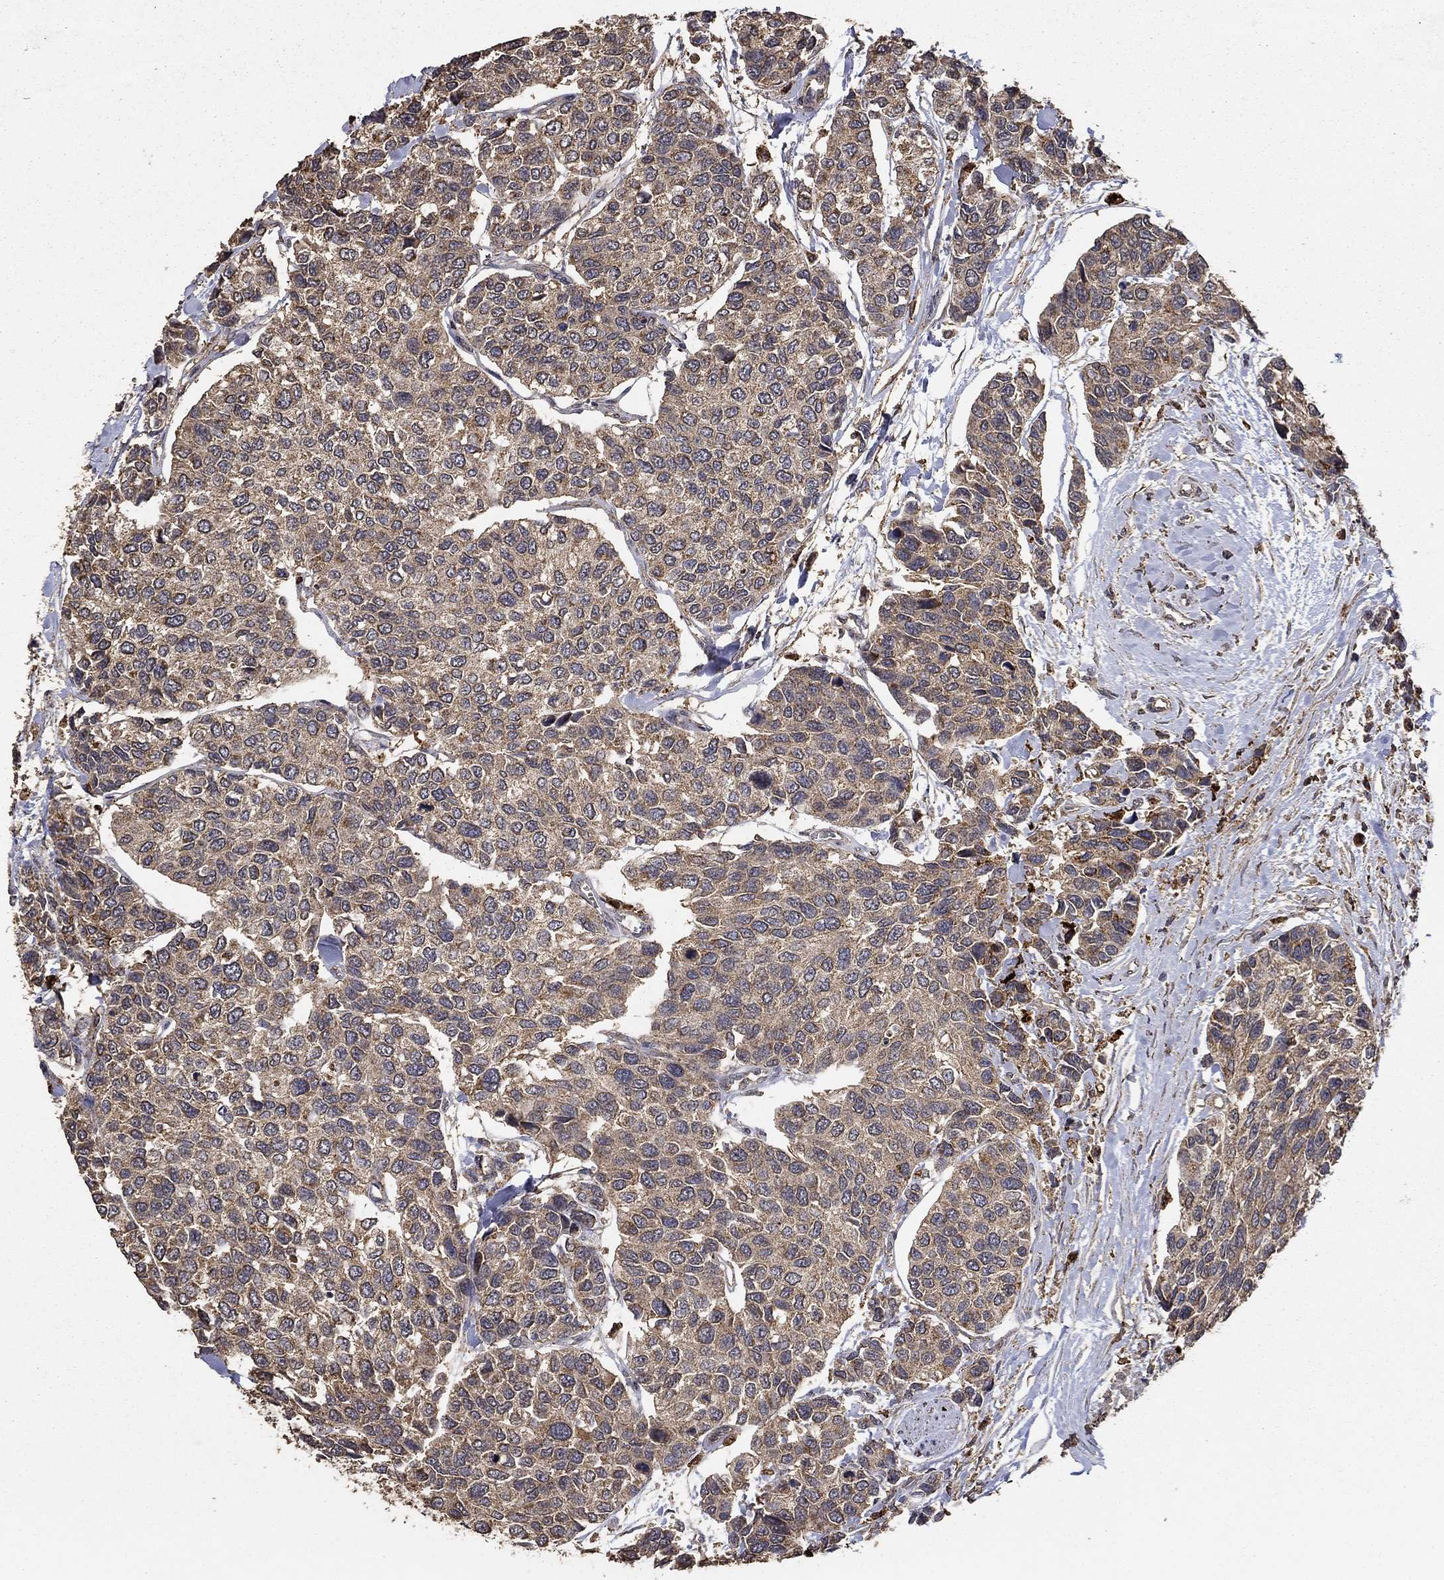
{"staining": {"intensity": "weak", "quantity": "25%-75%", "location": "cytoplasmic/membranous"}, "tissue": "urothelial cancer", "cell_type": "Tumor cells", "image_type": "cancer", "snomed": [{"axis": "morphology", "description": "Urothelial carcinoma, High grade"}, {"axis": "topography", "description": "Urinary bladder"}], "caption": "There is low levels of weak cytoplasmic/membranous positivity in tumor cells of urothelial cancer, as demonstrated by immunohistochemical staining (brown color).", "gene": "IFRD1", "patient": {"sex": "male", "age": 77}}